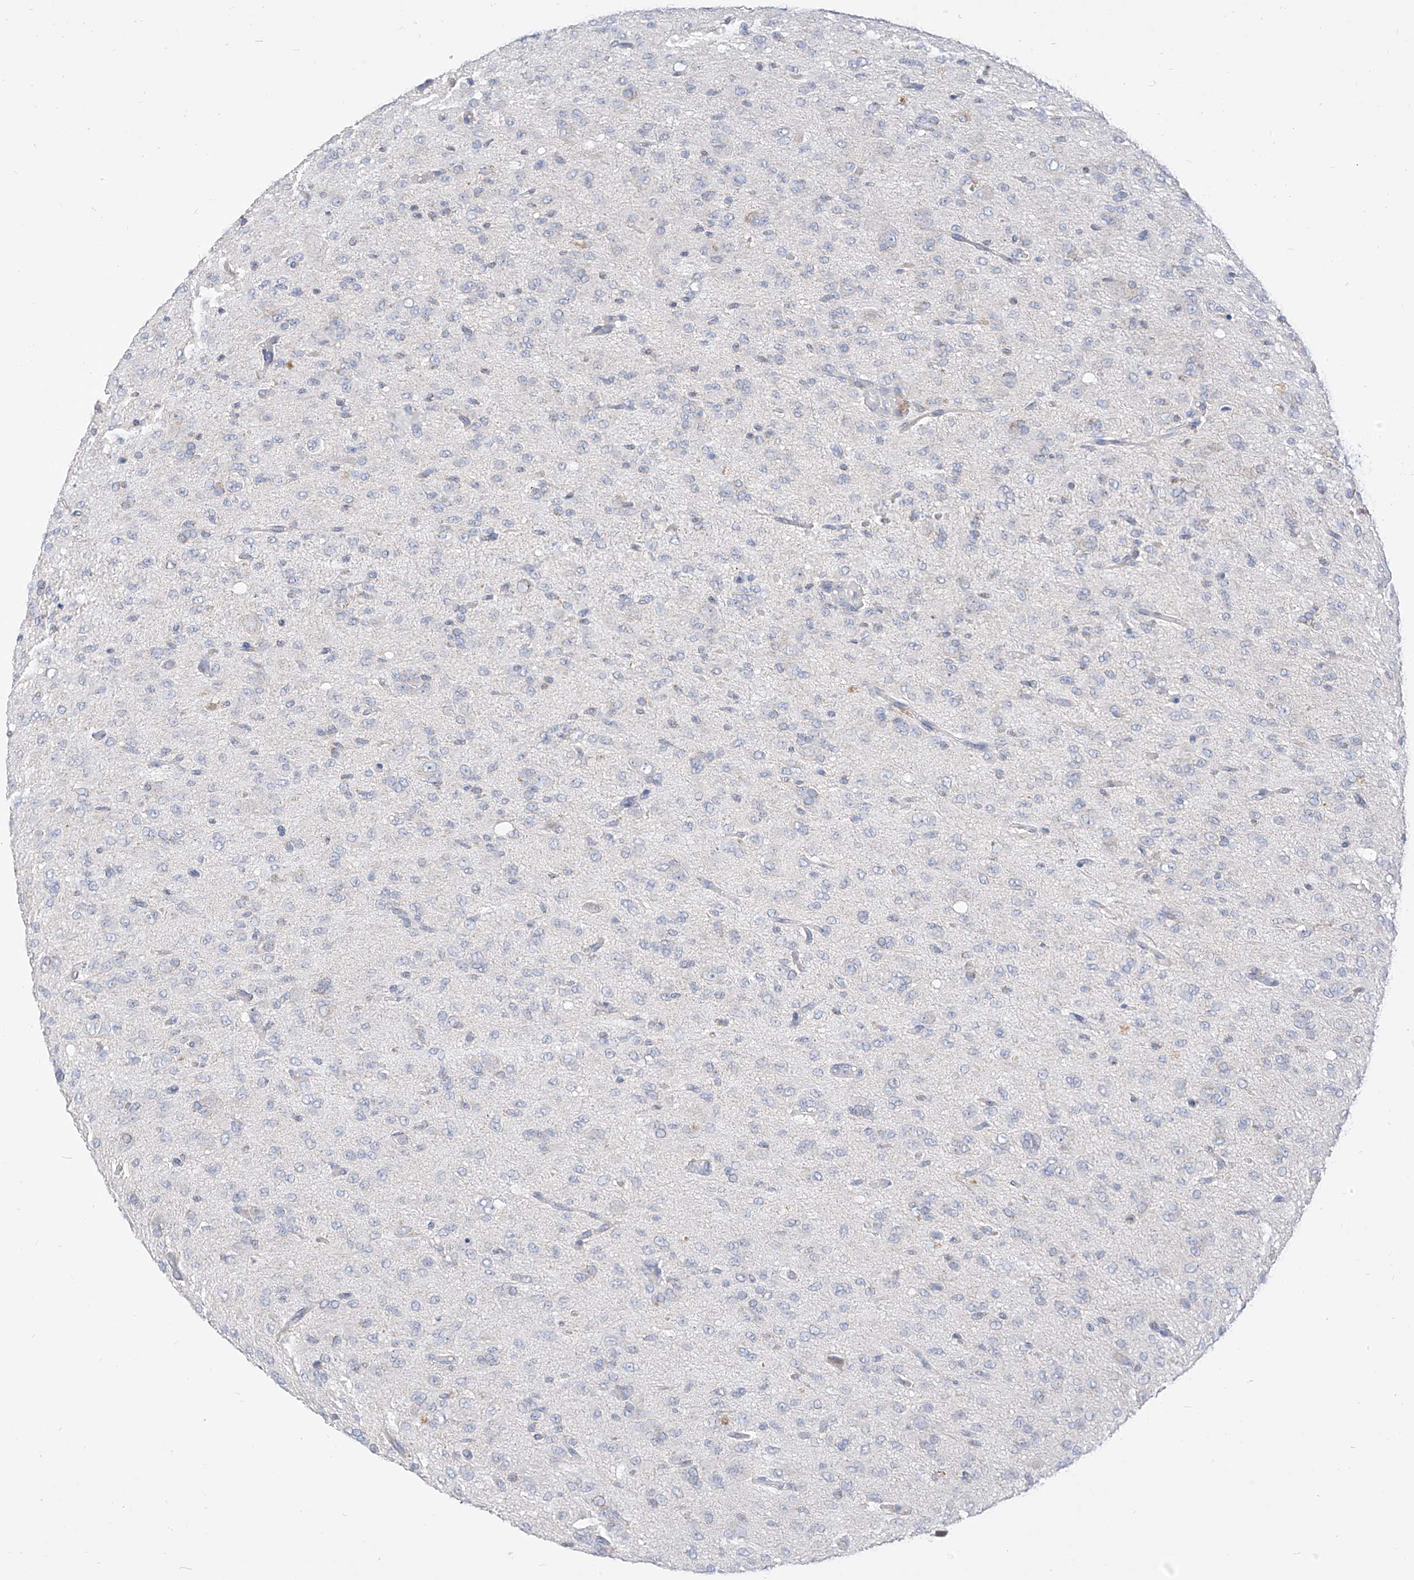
{"staining": {"intensity": "negative", "quantity": "none", "location": "none"}, "tissue": "glioma", "cell_type": "Tumor cells", "image_type": "cancer", "snomed": [{"axis": "morphology", "description": "Glioma, malignant, High grade"}, {"axis": "topography", "description": "Brain"}], "caption": "High power microscopy image of an immunohistochemistry (IHC) micrograph of malignant glioma (high-grade), revealing no significant positivity in tumor cells.", "gene": "RASA2", "patient": {"sex": "female", "age": 59}}